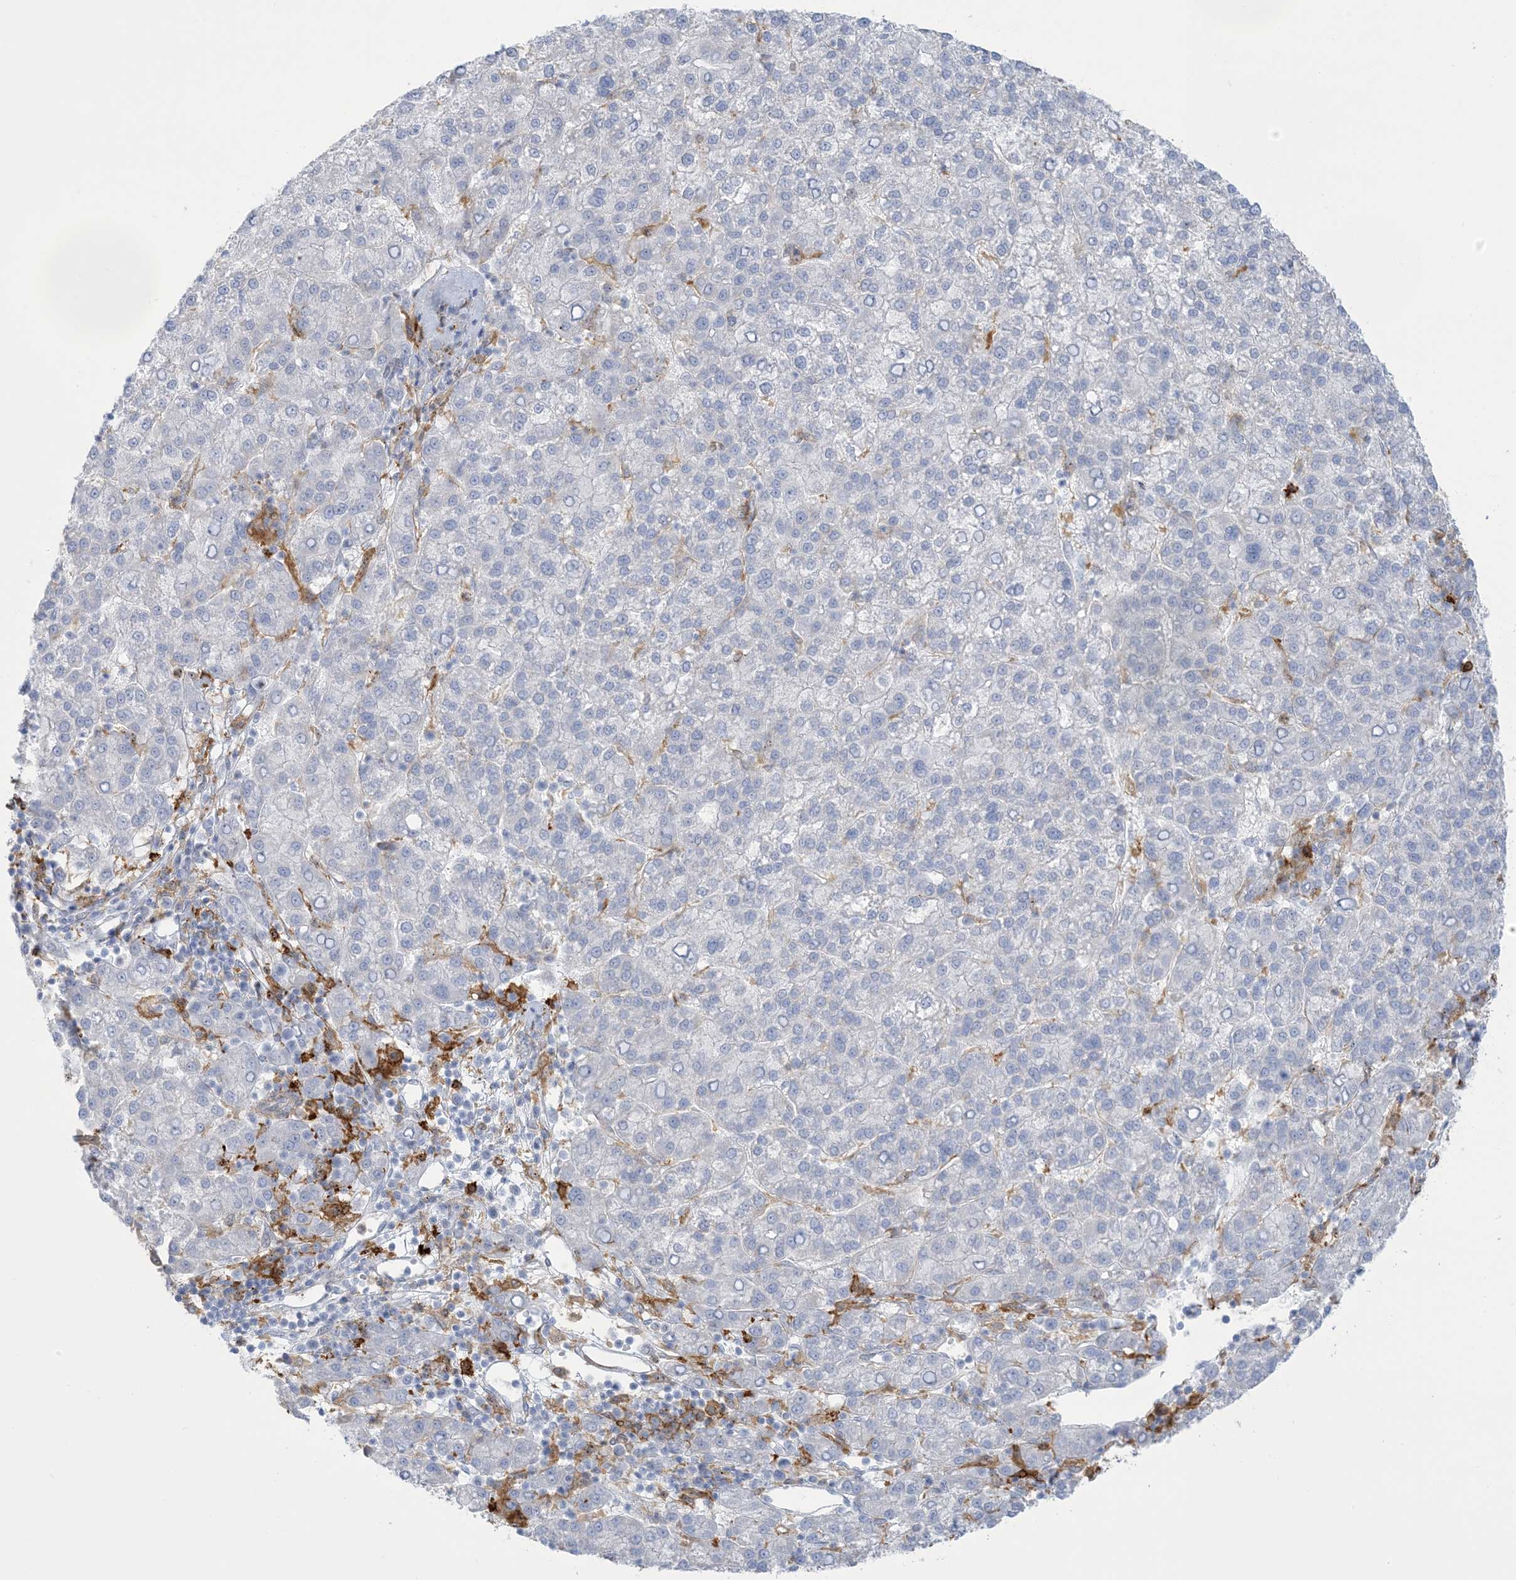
{"staining": {"intensity": "negative", "quantity": "none", "location": "none"}, "tissue": "liver cancer", "cell_type": "Tumor cells", "image_type": "cancer", "snomed": [{"axis": "morphology", "description": "Carcinoma, Hepatocellular, NOS"}, {"axis": "topography", "description": "Liver"}], "caption": "Immunohistochemical staining of hepatocellular carcinoma (liver) demonstrates no significant staining in tumor cells.", "gene": "ICMT", "patient": {"sex": "female", "age": 58}}